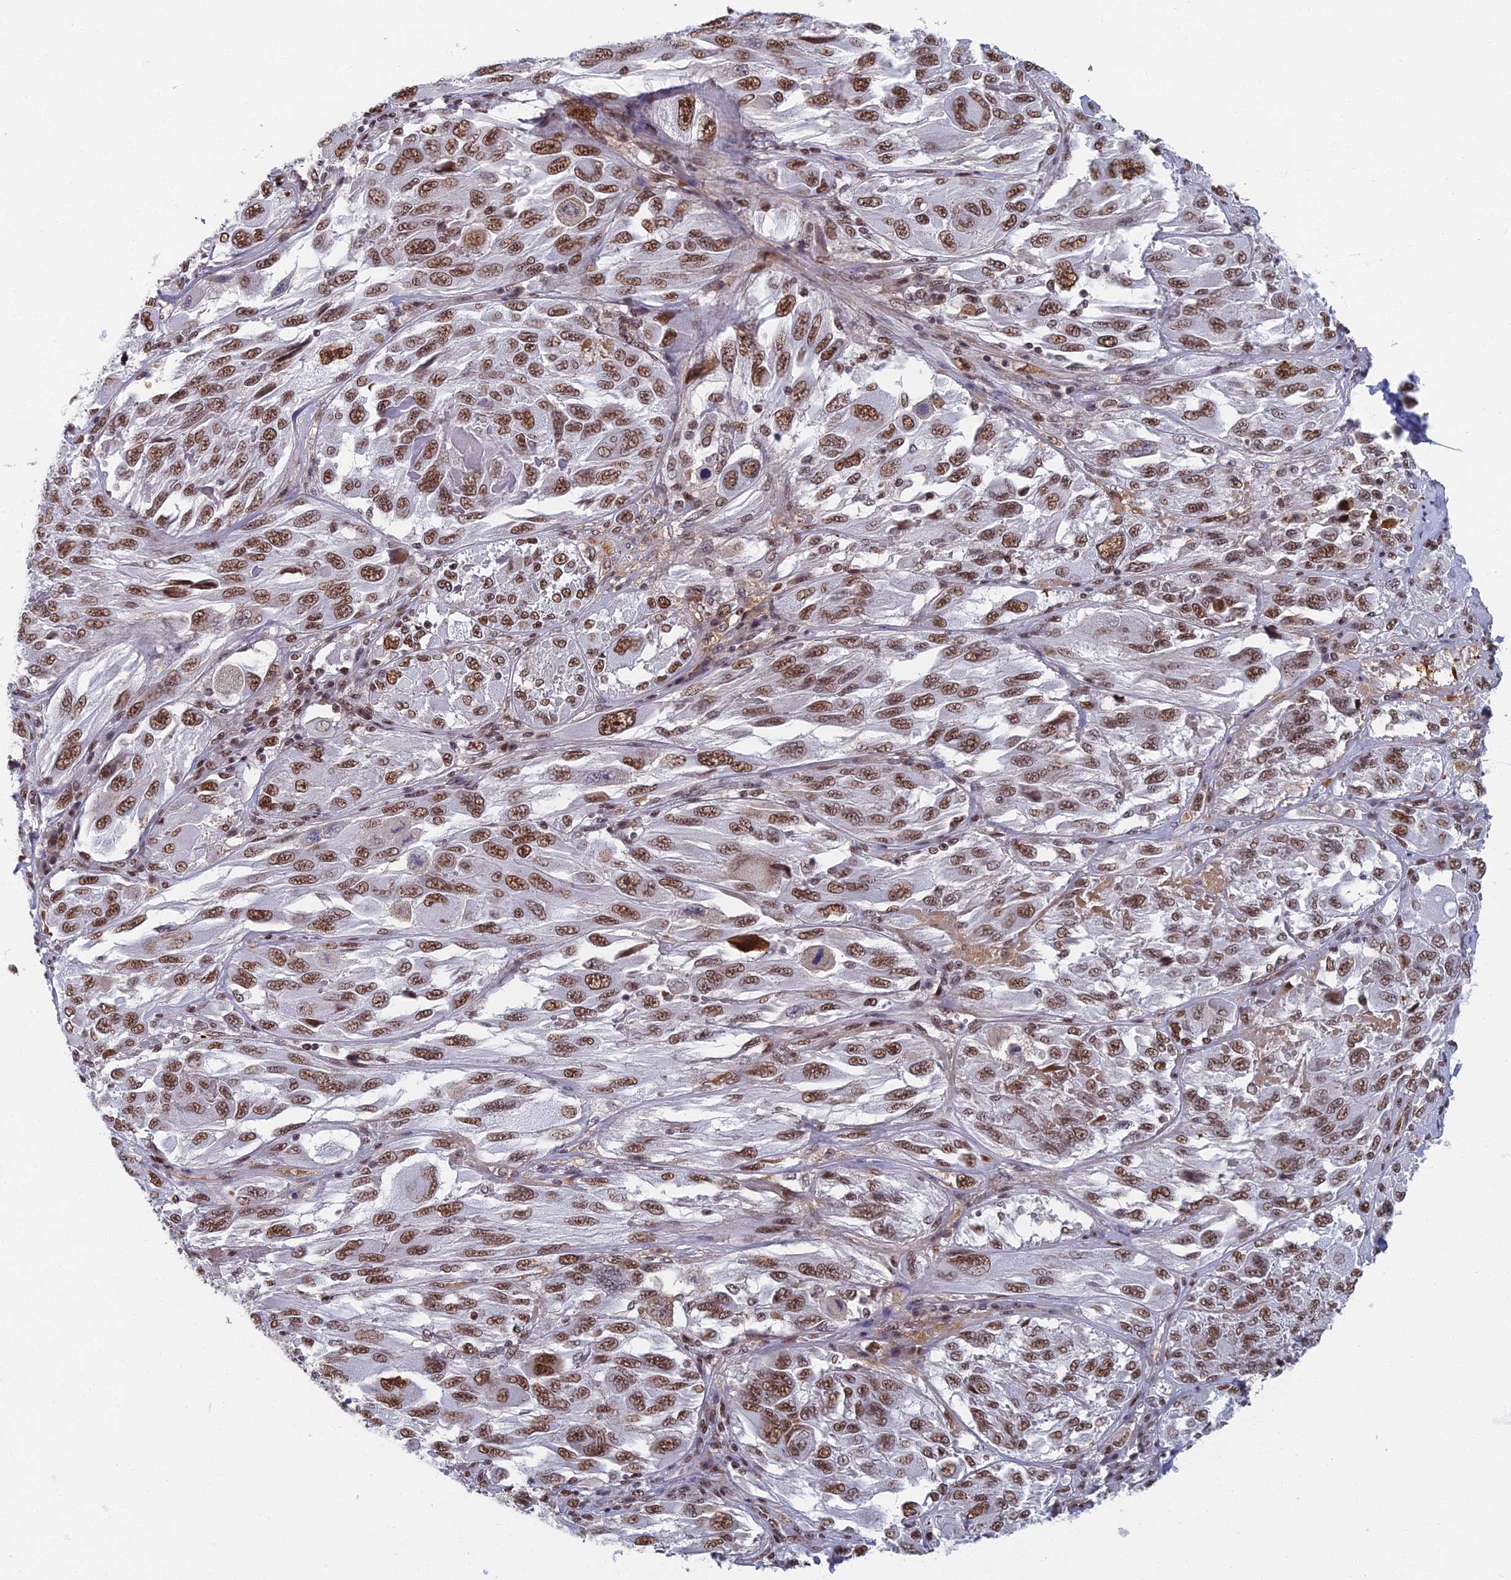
{"staining": {"intensity": "moderate", "quantity": ">75%", "location": "nuclear"}, "tissue": "melanoma", "cell_type": "Tumor cells", "image_type": "cancer", "snomed": [{"axis": "morphology", "description": "Malignant melanoma, NOS"}, {"axis": "topography", "description": "Skin"}], "caption": "This image shows immunohistochemistry staining of human melanoma, with medium moderate nuclear staining in approximately >75% of tumor cells.", "gene": "TAF13", "patient": {"sex": "female", "age": 91}}